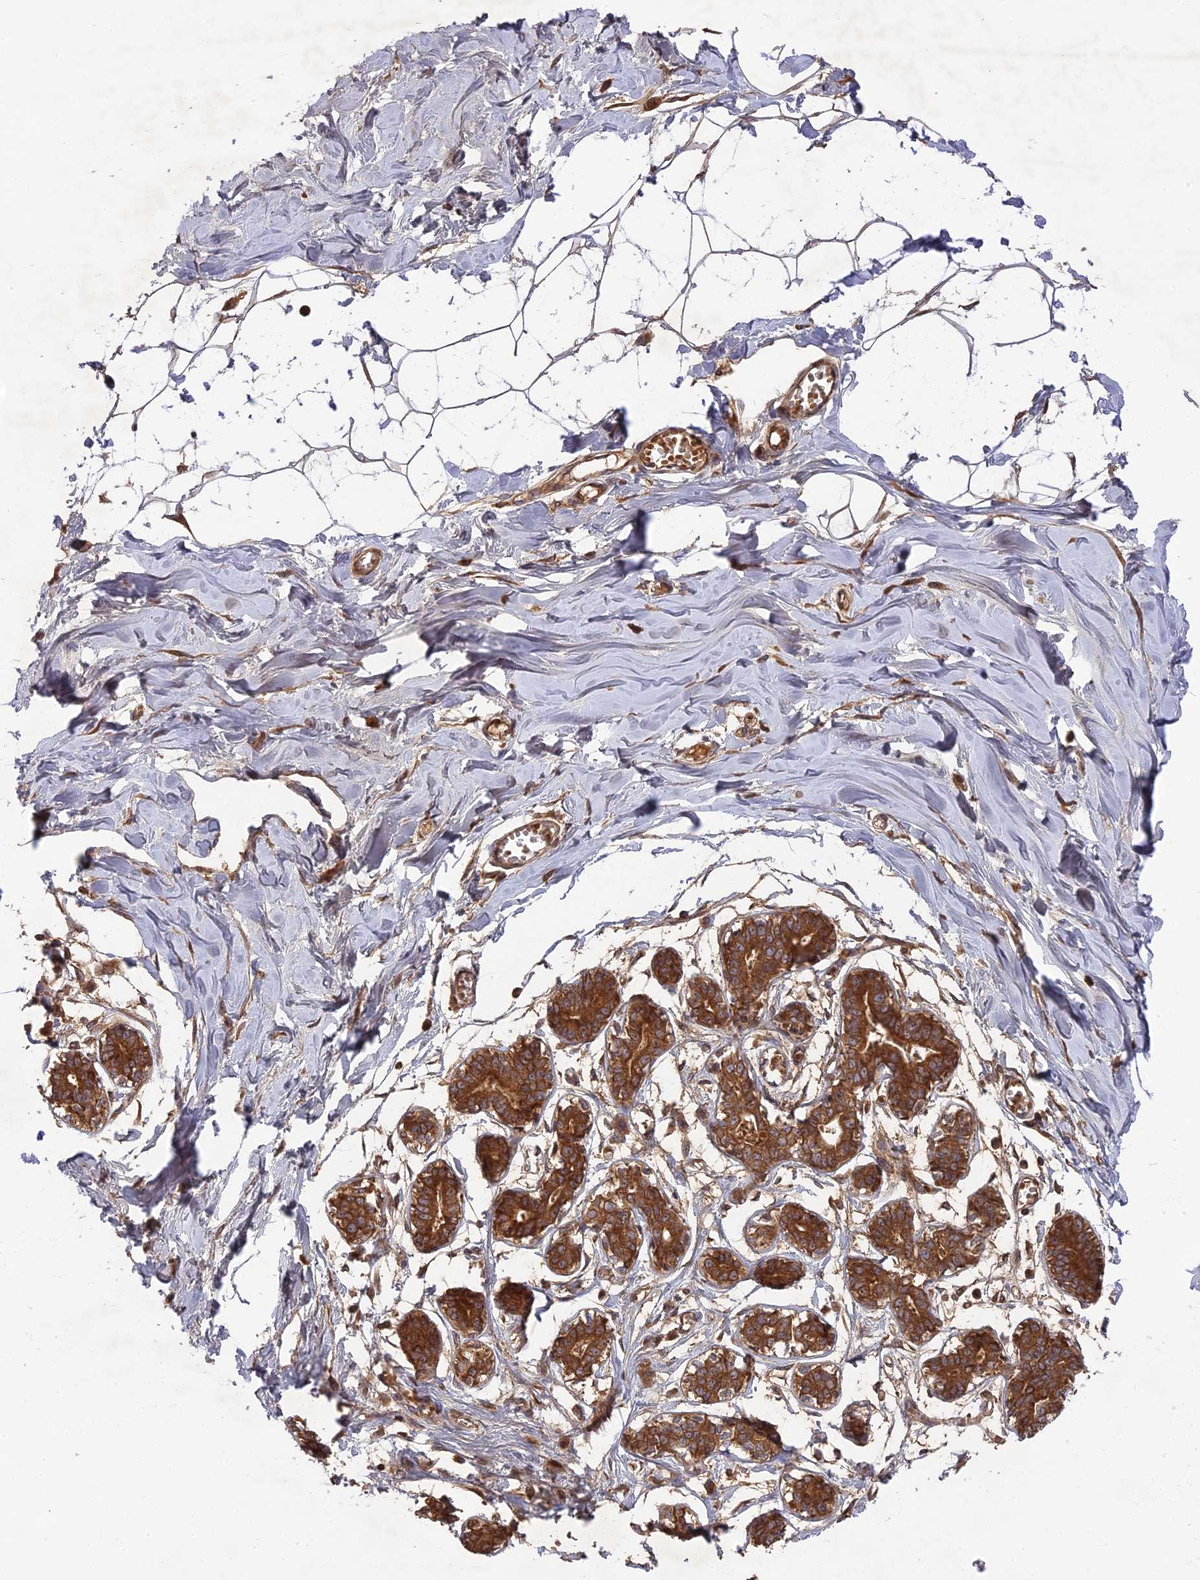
{"staining": {"intensity": "weak", "quantity": "25%-75%", "location": "cytoplasmic/membranous"}, "tissue": "breast", "cell_type": "Adipocytes", "image_type": "normal", "snomed": [{"axis": "morphology", "description": "Normal tissue, NOS"}, {"axis": "topography", "description": "Breast"}], "caption": "DAB (3,3'-diaminobenzidine) immunohistochemical staining of unremarkable human breast displays weak cytoplasmic/membranous protein staining in about 25%-75% of adipocytes.", "gene": "TMUB2", "patient": {"sex": "female", "age": 27}}